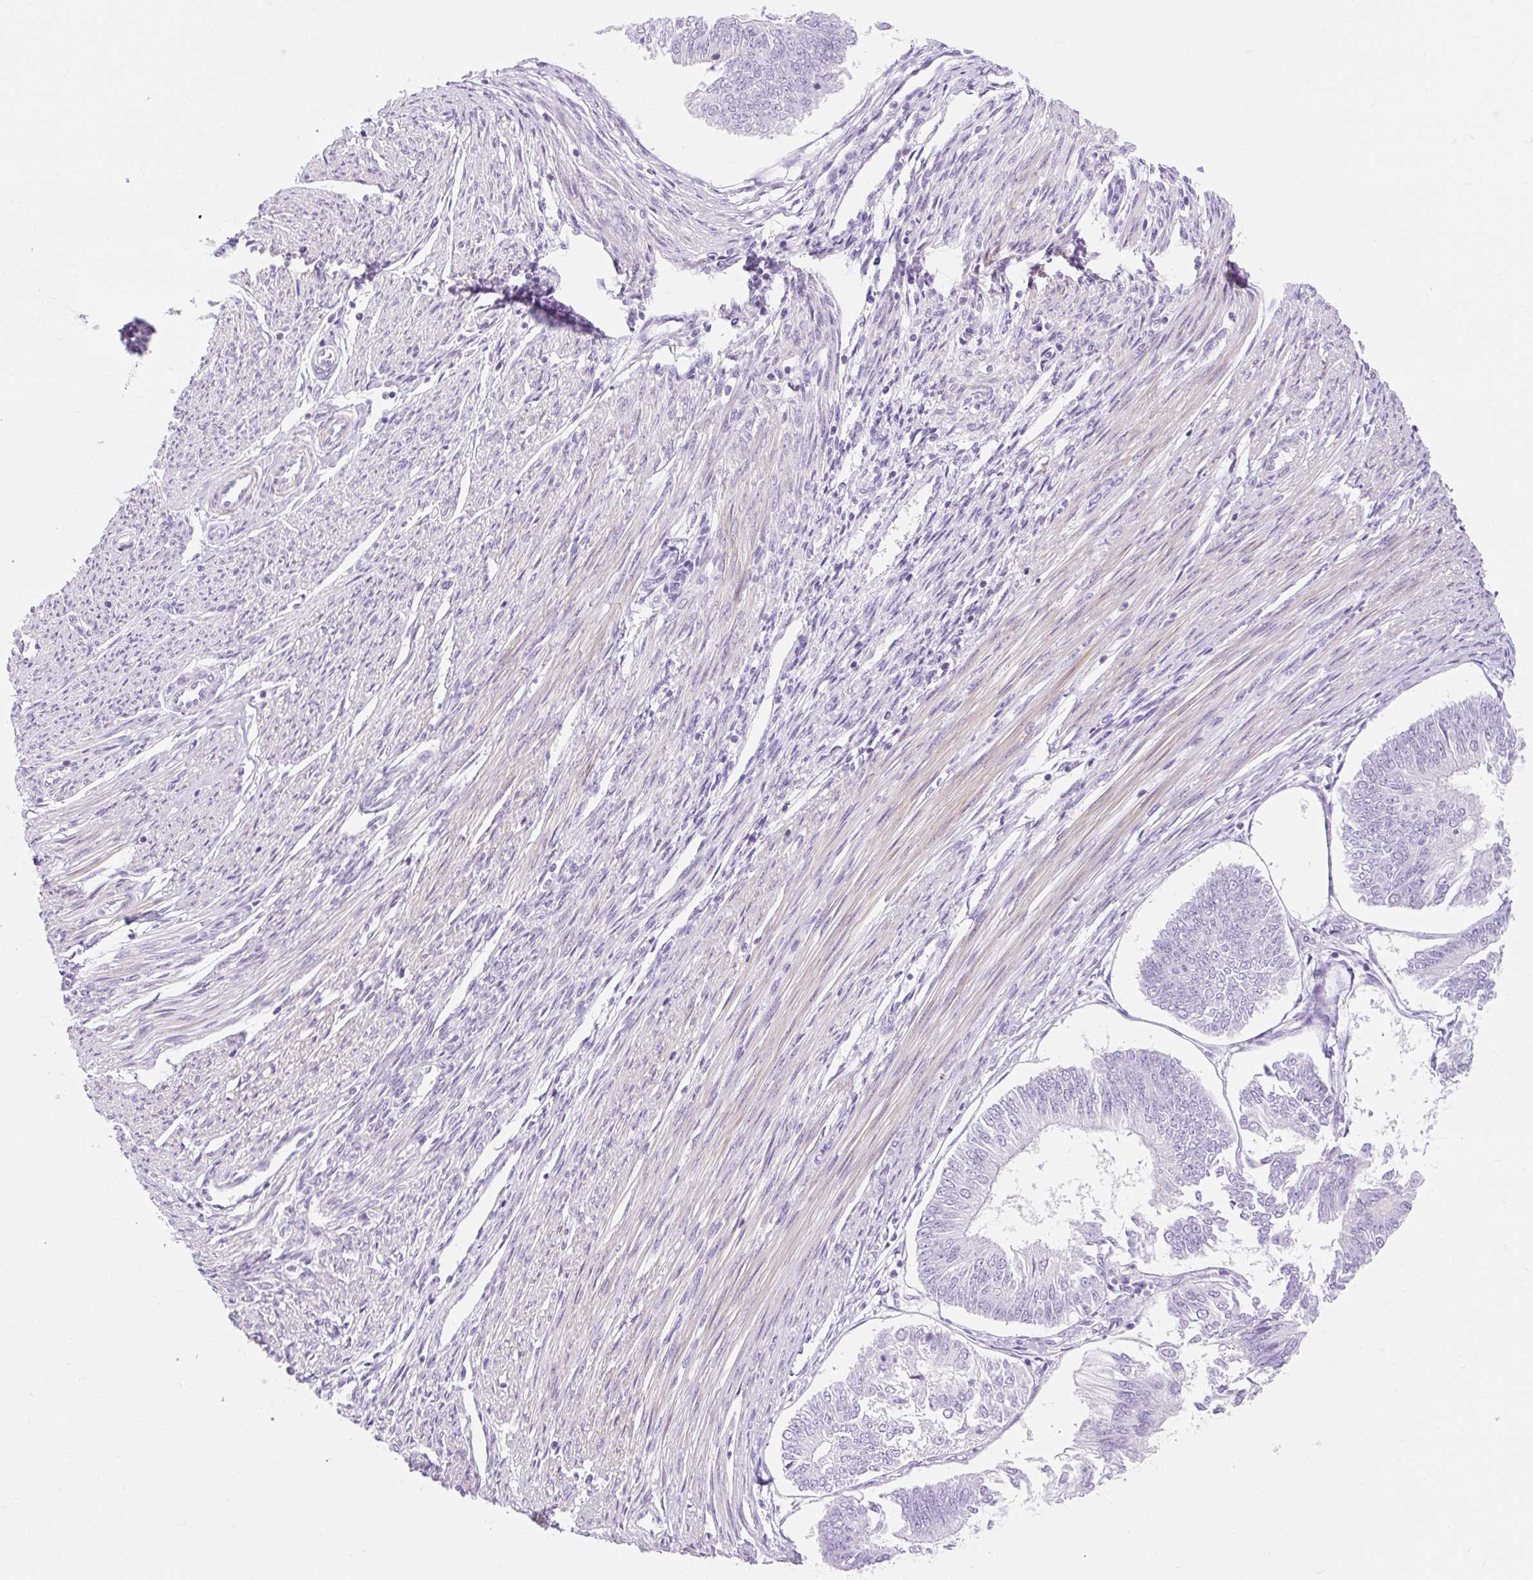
{"staining": {"intensity": "negative", "quantity": "none", "location": "none"}, "tissue": "endometrial cancer", "cell_type": "Tumor cells", "image_type": "cancer", "snomed": [{"axis": "morphology", "description": "Adenocarcinoma, NOS"}, {"axis": "topography", "description": "Endometrium"}], "caption": "IHC histopathology image of human endometrial cancer stained for a protein (brown), which shows no staining in tumor cells.", "gene": "SLC28A1", "patient": {"sex": "female", "age": 58}}